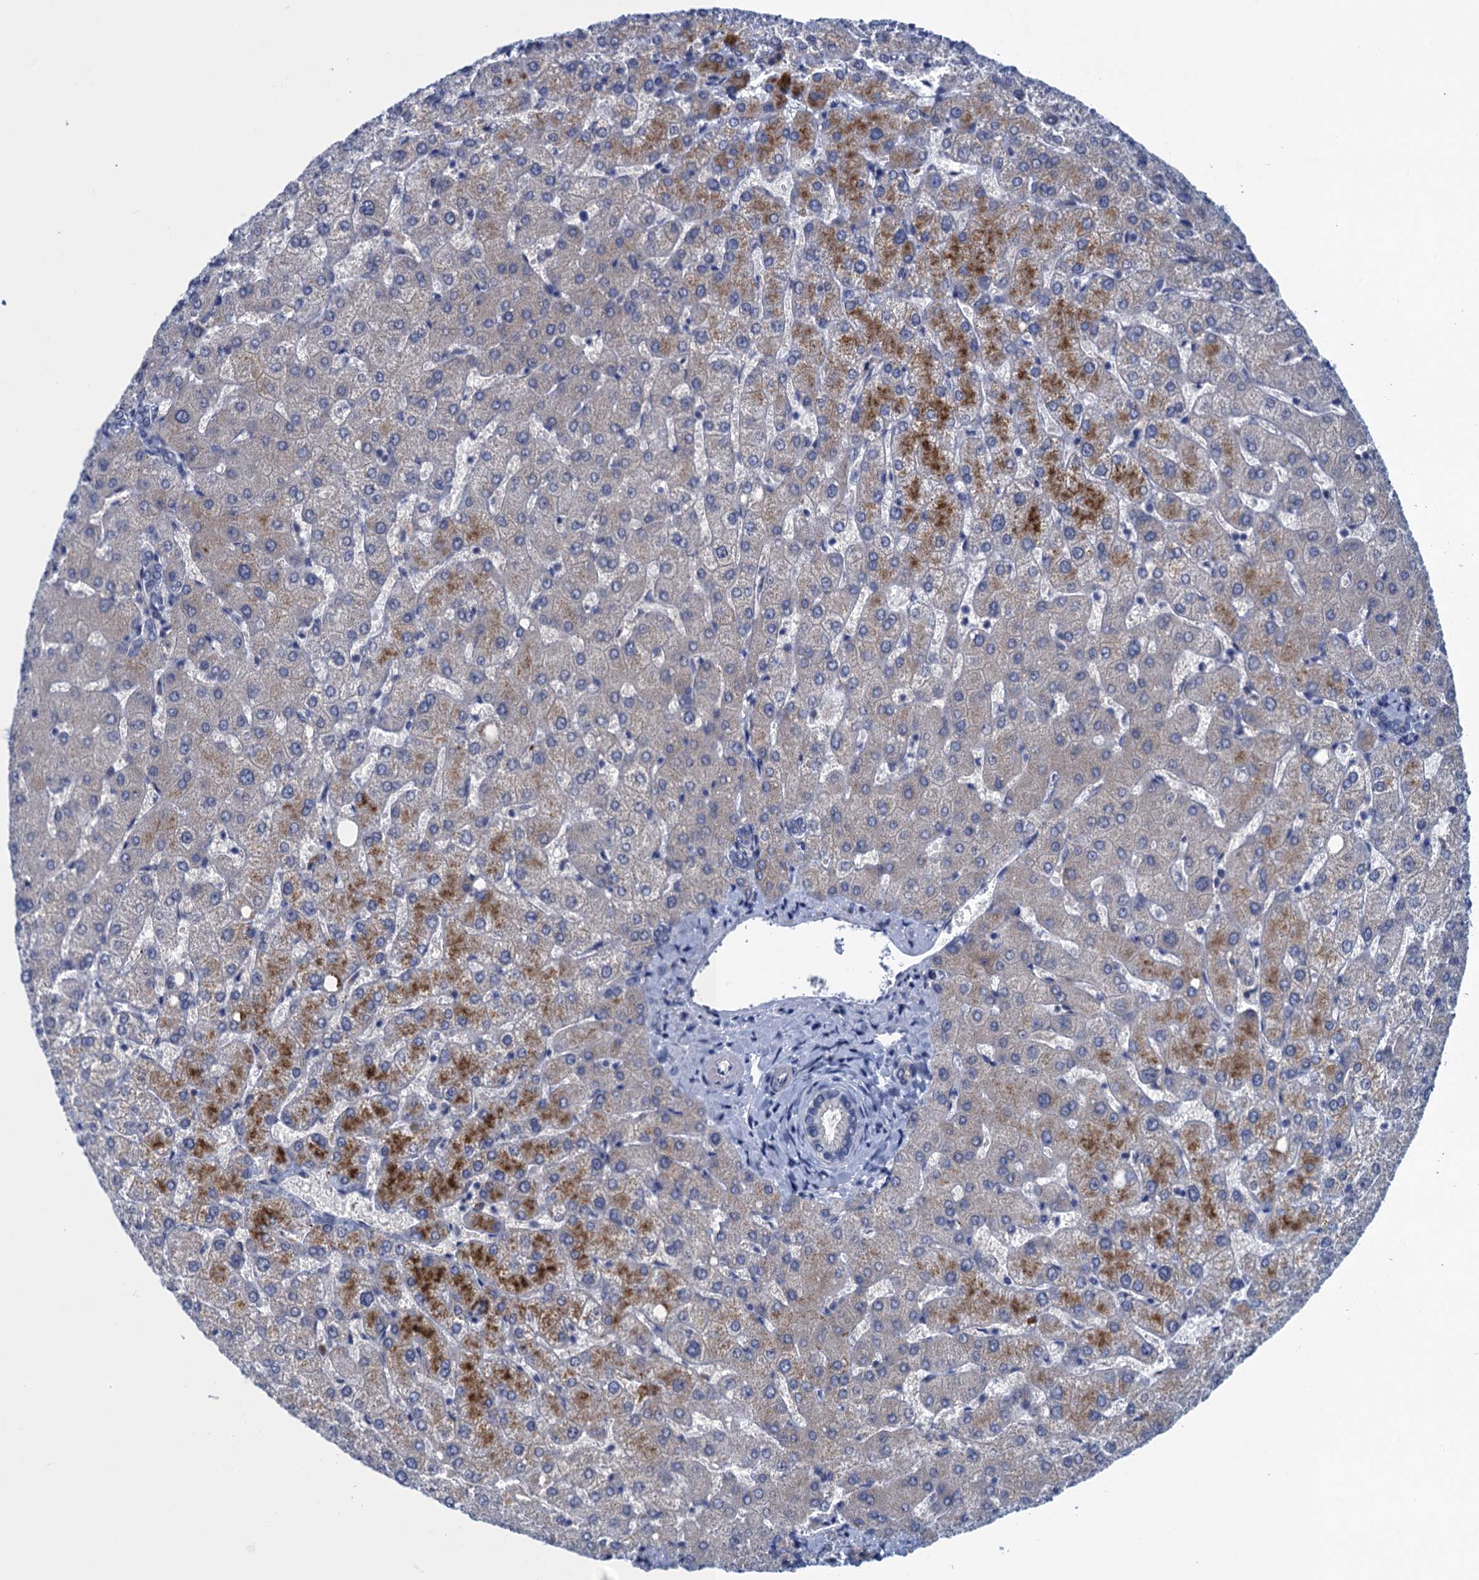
{"staining": {"intensity": "negative", "quantity": "none", "location": "none"}, "tissue": "liver", "cell_type": "Cholangiocytes", "image_type": "normal", "snomed": [{"axis": "morphology", "description": "Normal tissue, NOS"}, {"axis": "topography", "description": "Liver"}], "caption": "Liver was stained to show a protein in brown. There is no significant positivity in cholangiocytes. (Brightfield microscopy of DAB (3,3'-diaminobenzidine) immunohistochemistry at high magnification).", "gene": "SCEL", "patient": {"sex": "female", "age": 54}}